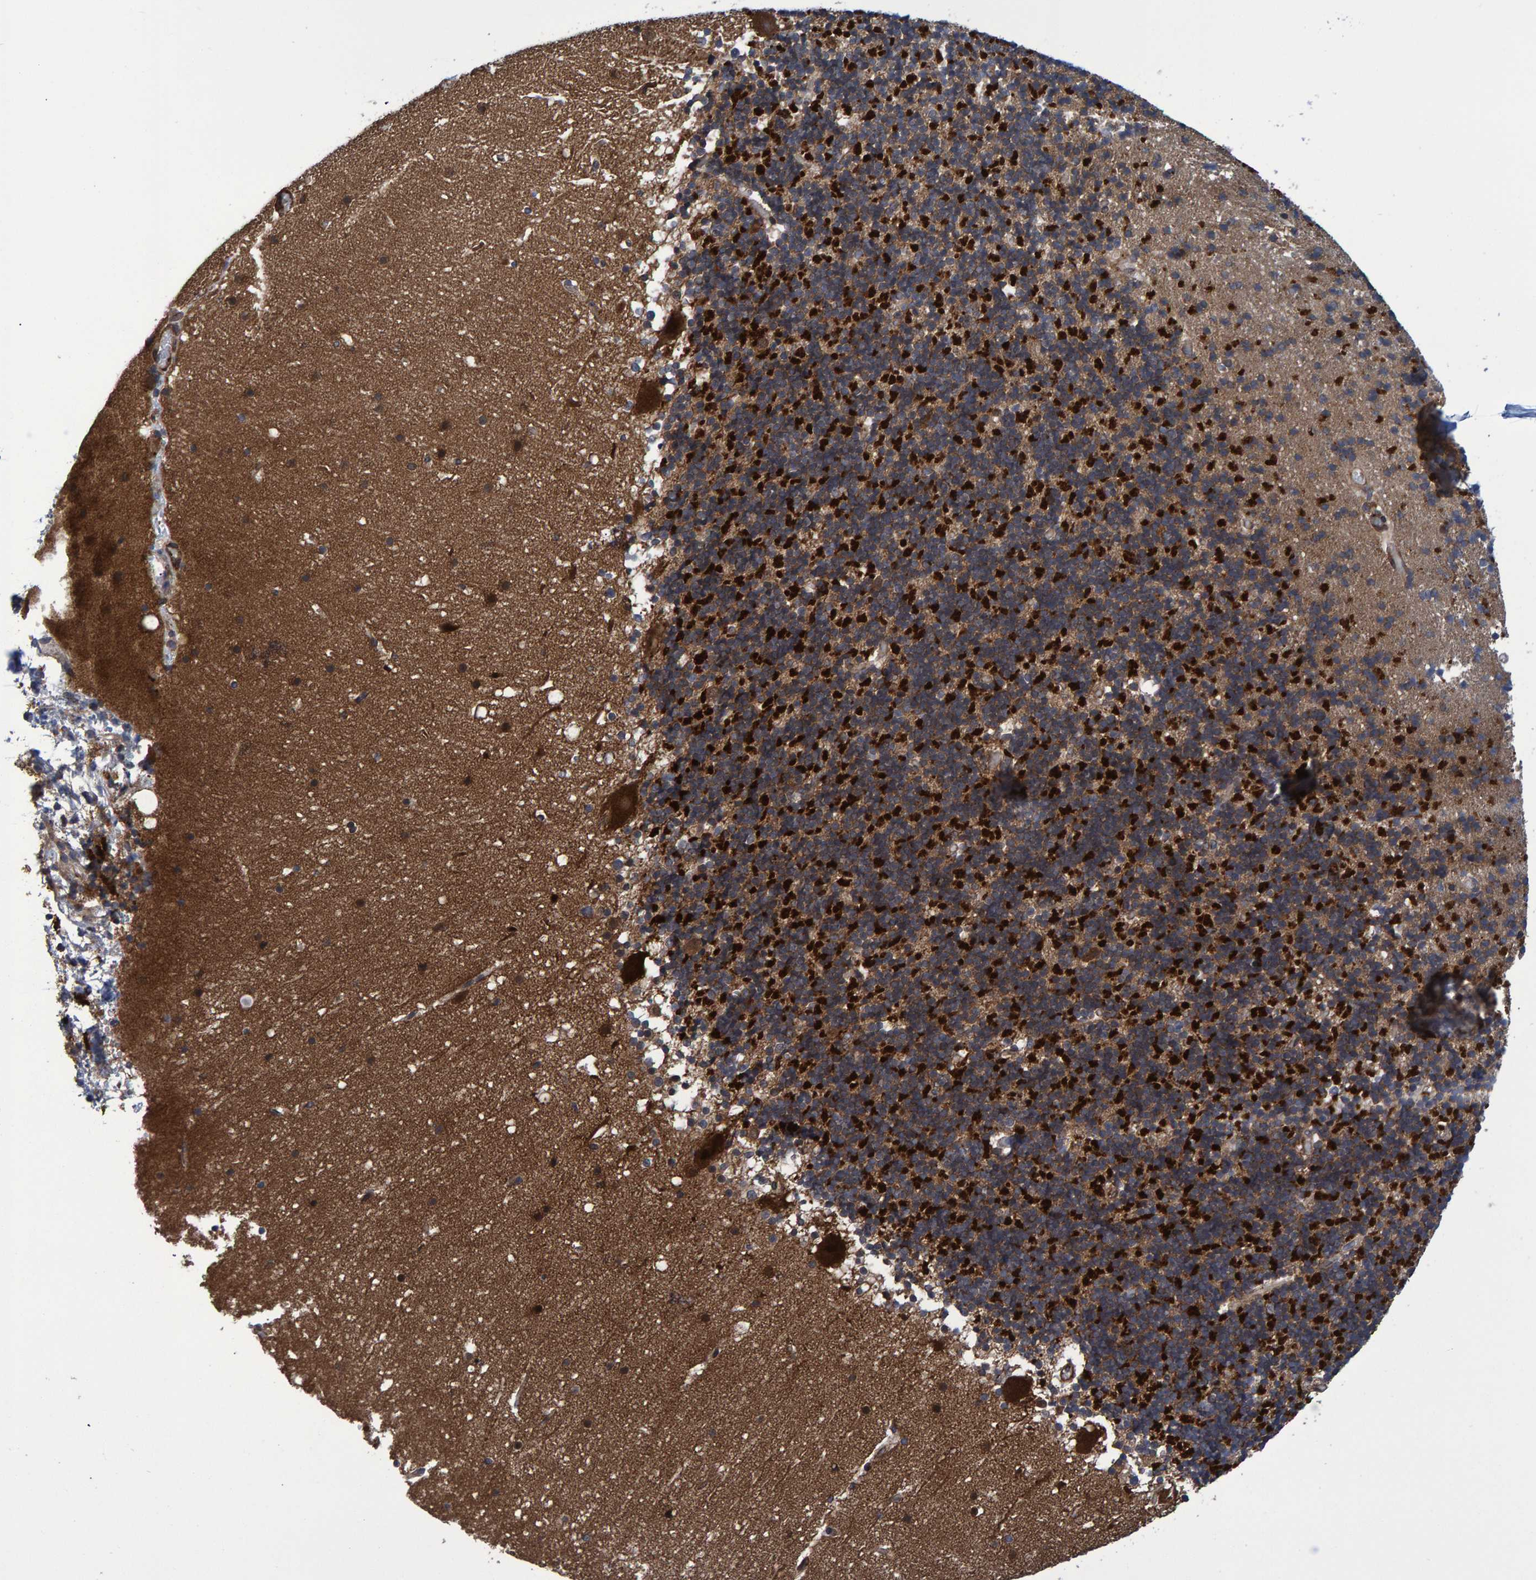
{"staining": {"intensity": "strong", "quantity": ">75%", "location": "cytoplasmic/membranous"}, "tissue": "cerebellum", "cell_type": "Cells in granular layer", "image_type": "normal", "snomed": [{"axis": "morphology", "description": "Normal tissue, NOS"}, {"axis": "topography", "description": "Cerebellum"}], "caption": "The immunohistochemical stain labels strong cytoplasmic/membranous staining in cells in granular layer of normal cerebellum. Nuclei are stained in blue.", "gene": "ATP6V1H", "patient": {"sex": "male", "age": 57}}